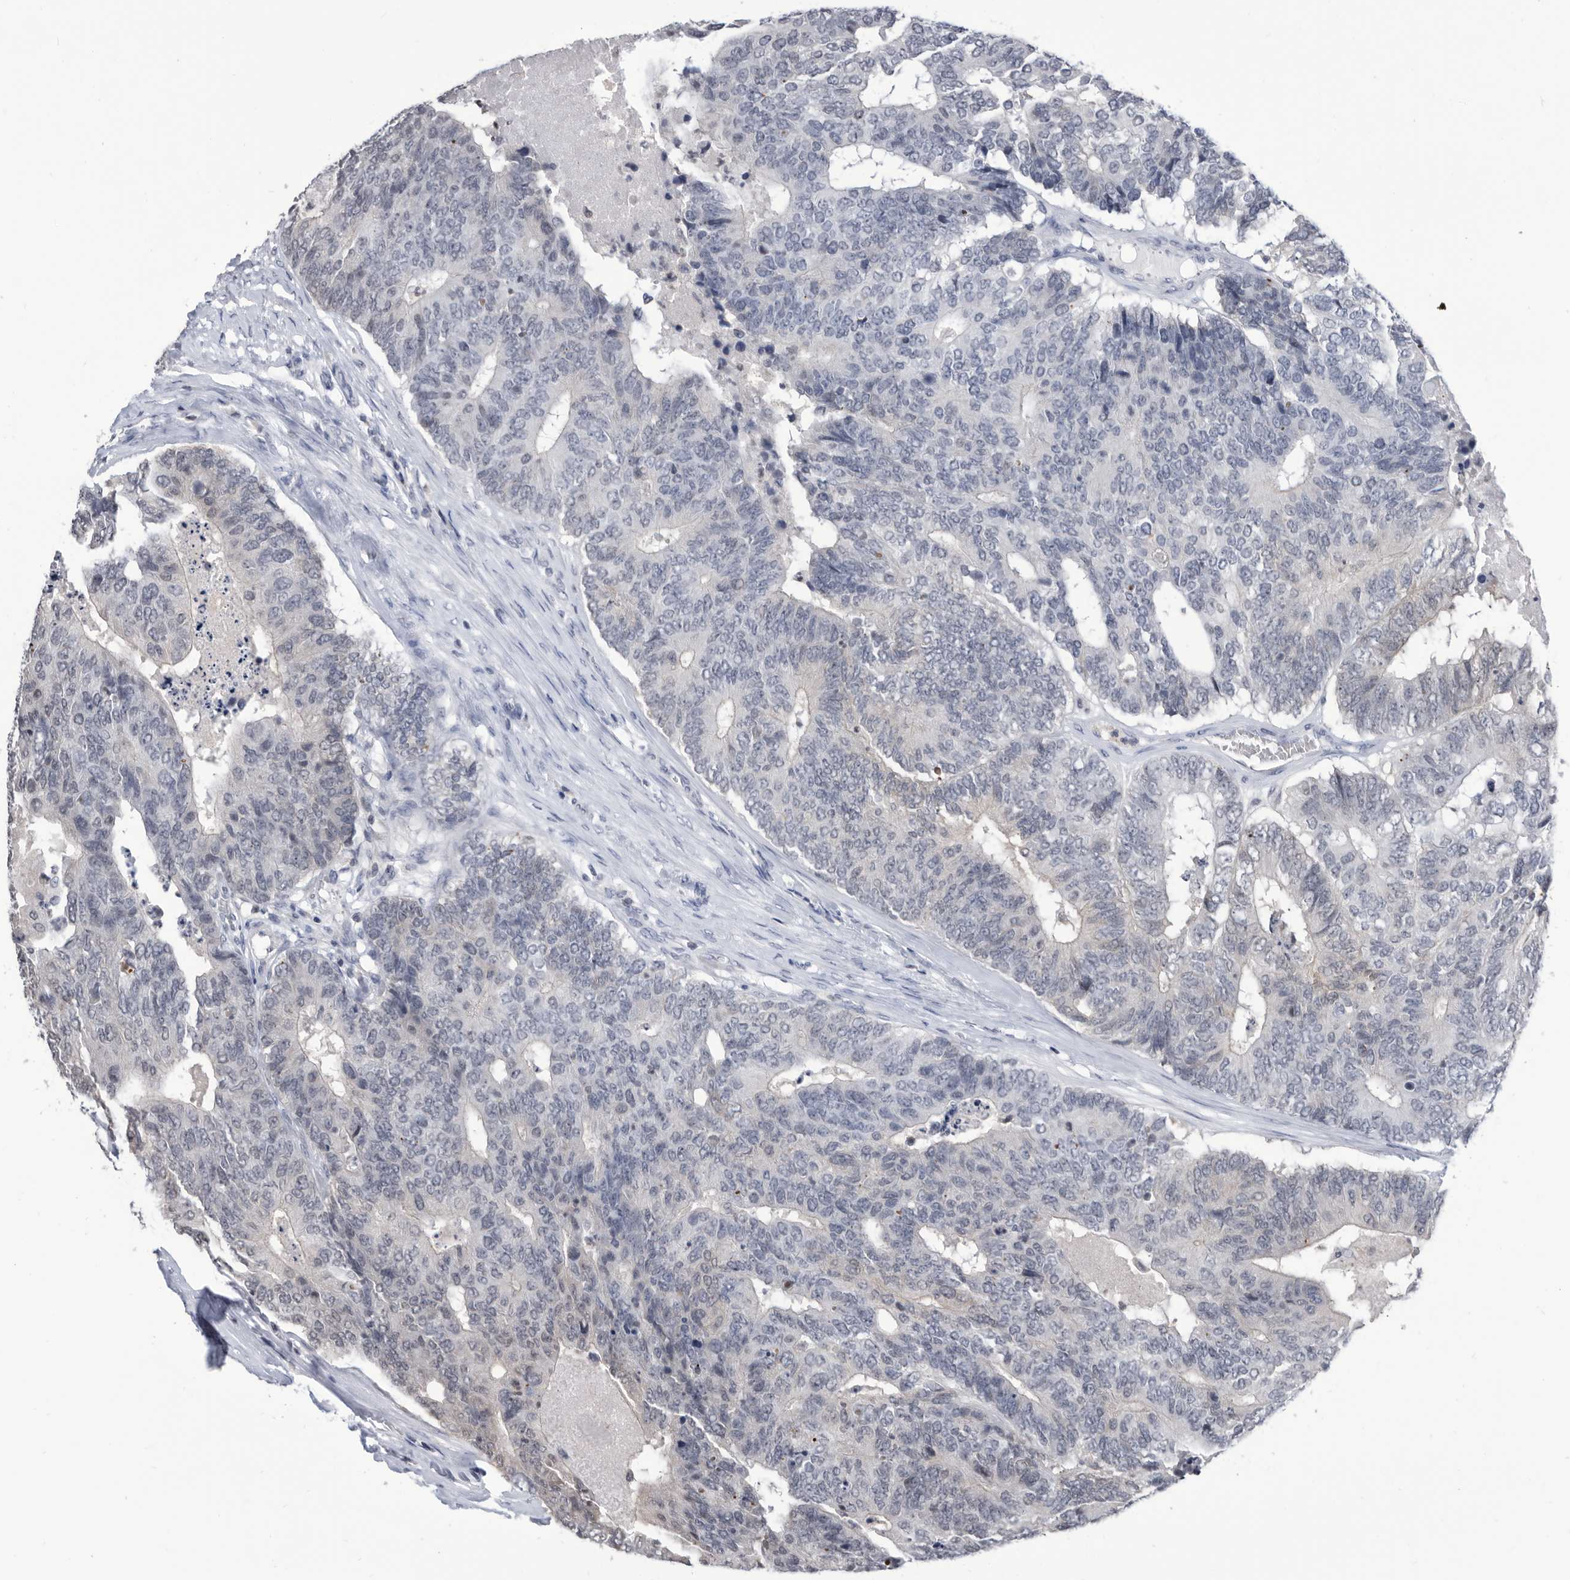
{"staining": {"intensity": "negative", "quantity": "none", "location": "none"}, "tissue": "colorectal cancer", "cell_type": "Tumor cells", "image_type": "cancer", "snomed": [{"axis": "morphology", "description": "Adenocarcinoma, NOS"}, {"axis": "topography", "description": "Colon"}], "caption": "This micrograph is of colorectal adenocarcinoma stained with IHC to label a protein in brown with the nuclei are counter-stained blue. There is no expression in tumor cells.", "gene": "TSTD1", "patient": {"sex": "female", "age": 67}}